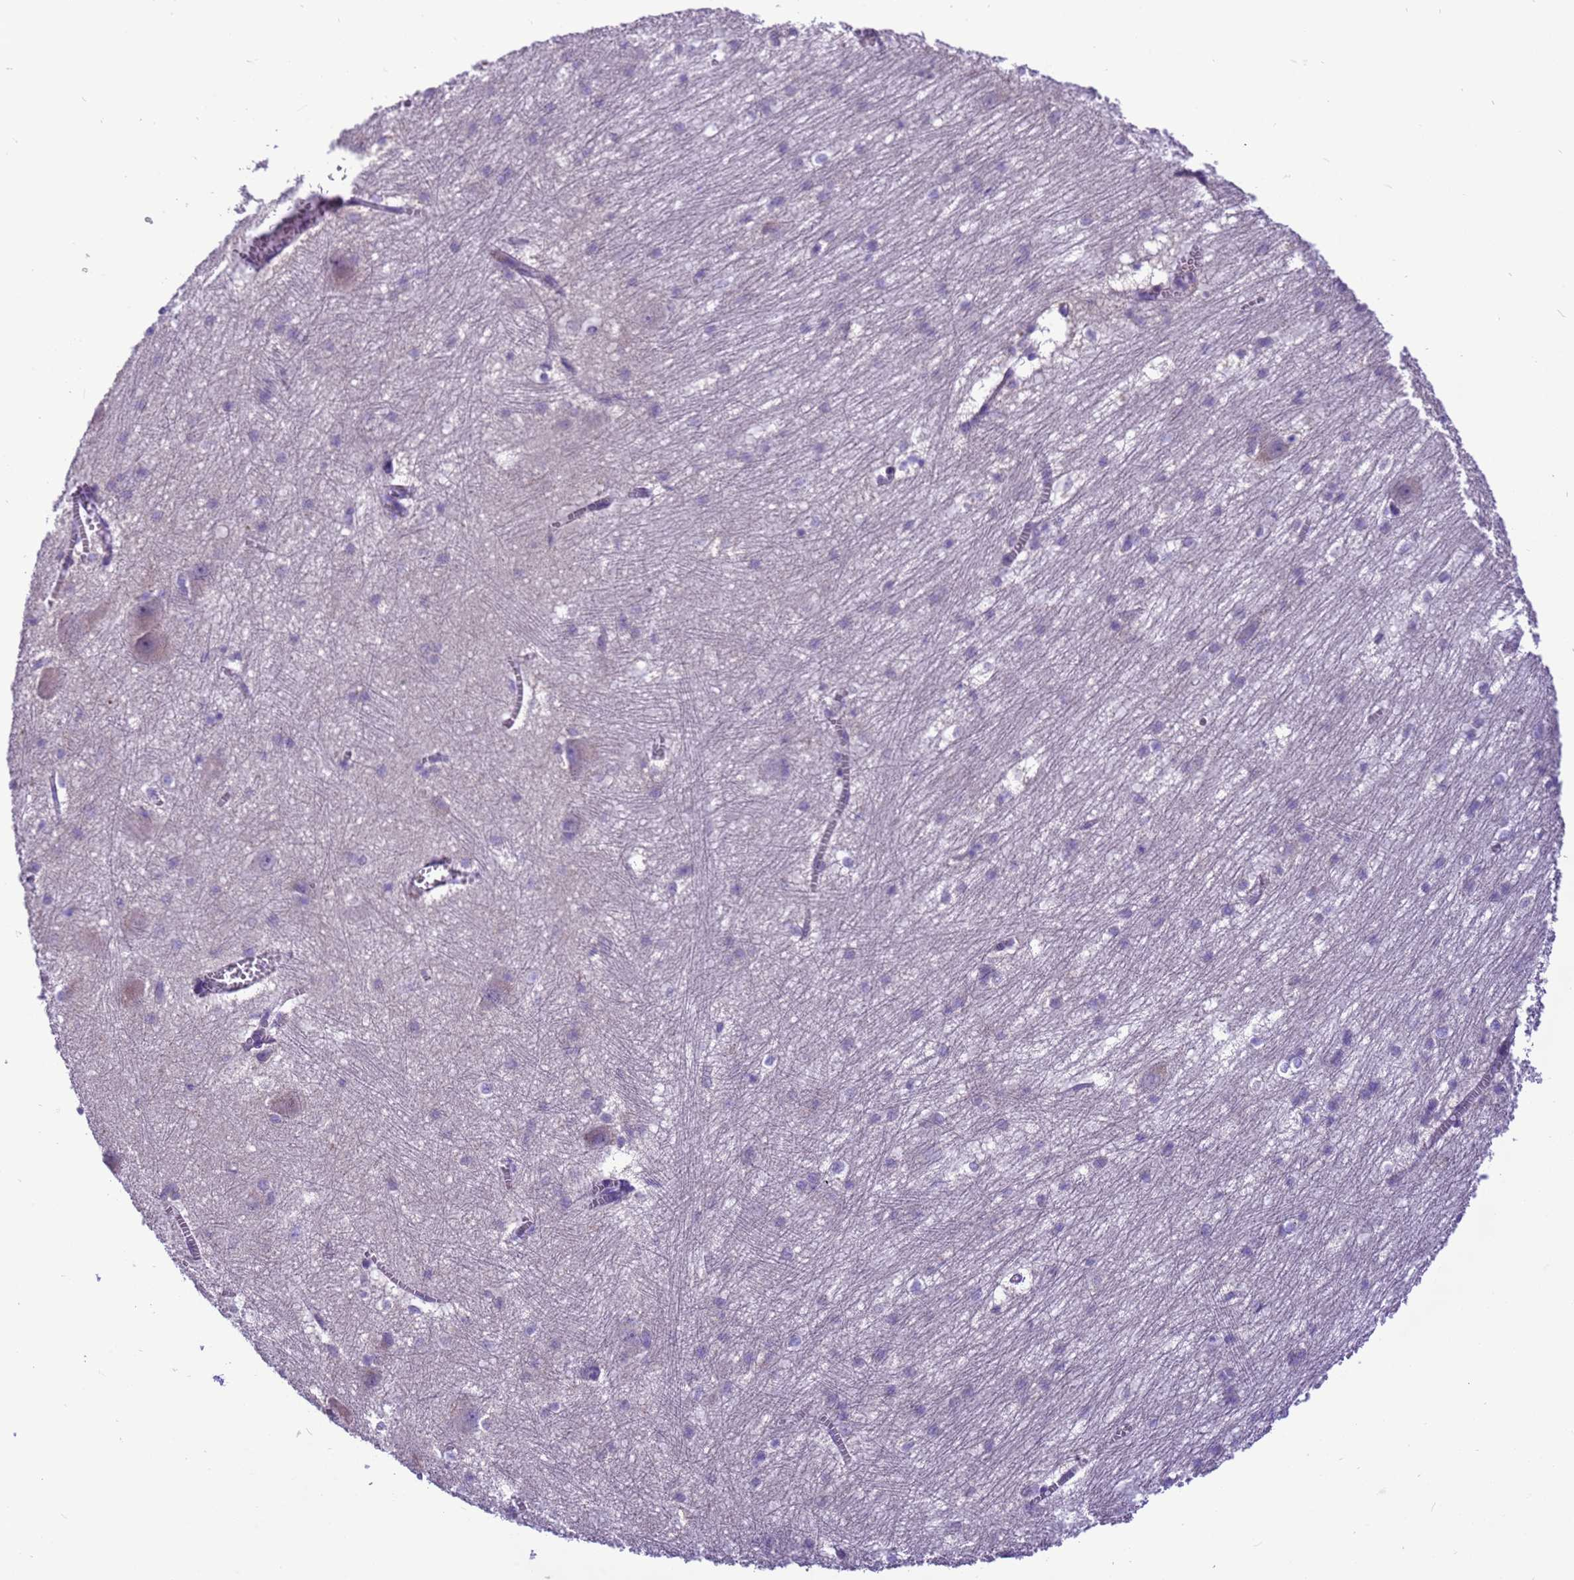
{"staining": {"intensity": "negative", "quantity": "none", "location": "none"}, "tissue": "caudate", "cell_type": "Glial cells", "image_type": "normal", "snomed": [{"axis": "morphology", "description": "Normal tissue, NOS"}, {"axis": "topography", "description": "Lateral ventricle wall"}], "caption": "Glial cells are negative for brown protein staining in normal caudate. (DAB (3,3'-diaminobenzidine) IHC visualized using brightfield microscopy, high magnification).", "gene": "PIEZO2", "patient": {"sex": "male", "age": 37}}